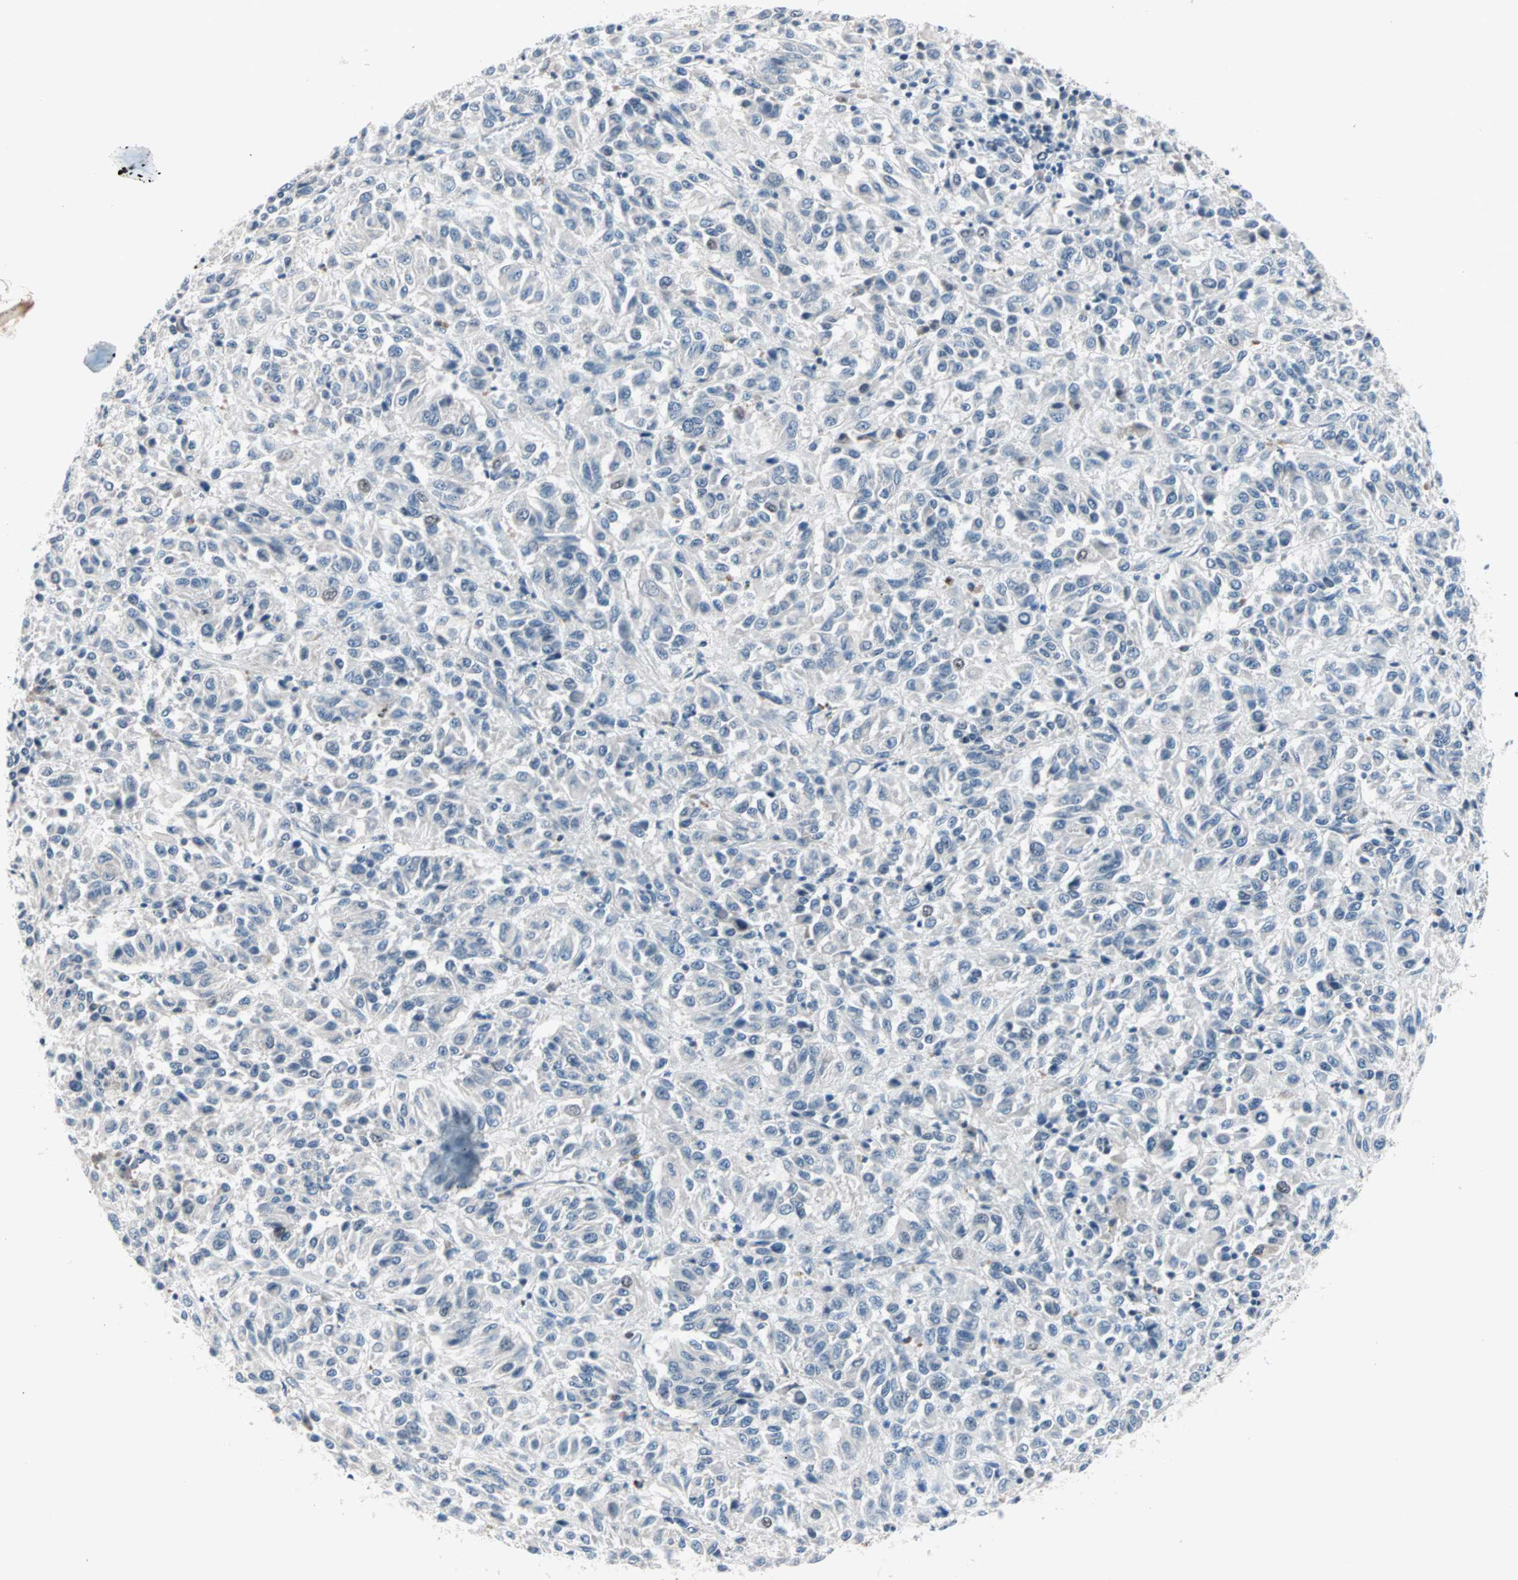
{"staining": {"intensity": "negative", "quantity": "none", "location": "none"}, "tissue": "melanoma", "cell_type": "Tumor cells", "image_type": "cancer", "snomed": [{"axis": "morphology", "description": "Malignant melanoma, Metastatic site"}, {"axis": "topography", "description": "Lung"}], "caption": "Immunohistochemical staining of human melanoma exhibits no significant positivity in tumor cells.", "gene": "CCNE2", "patient": {"sex": "male", "age": 64}}